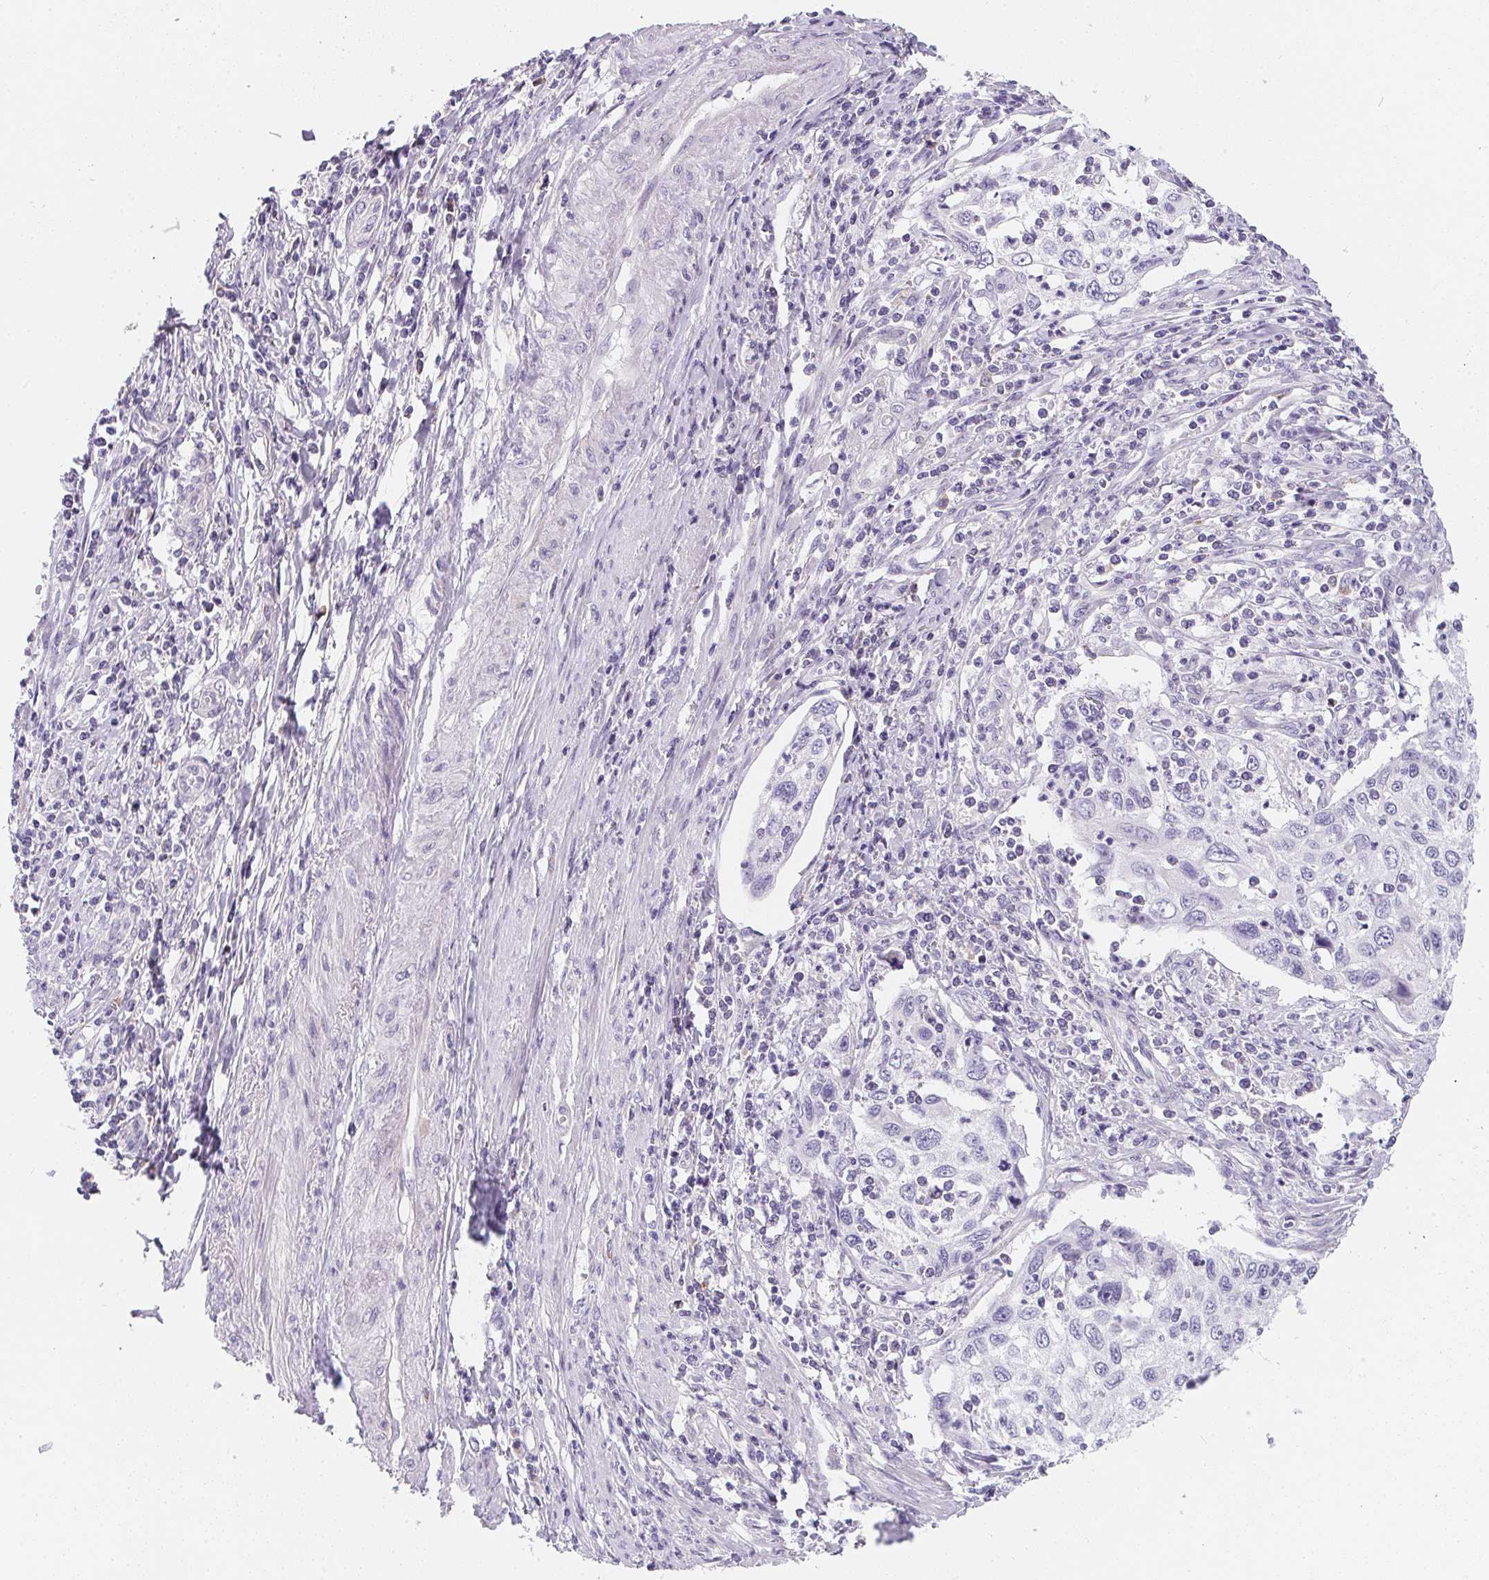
{"staining": {"intensity": "negative", "quantity": "none", "location": "none"}, "tissue": "cervical cancer", "cell_type": "Tumor cells", "image_type": "cancer", "snomed": [{"axis": "morphology", "description": "Squamous cell carcinoma, NOS"}, {"axis": "topography", "description": "Cervix"}], "caption": "High magnification brightfield microscopy of squamous cell carcinoma (cervical) stained with DAB (brown) and counterstained with hematoxylin (blue): tumor cells show no significant positivity.", "gene": "MAP1A", "patient": {"sex": "female", "age": 70}}